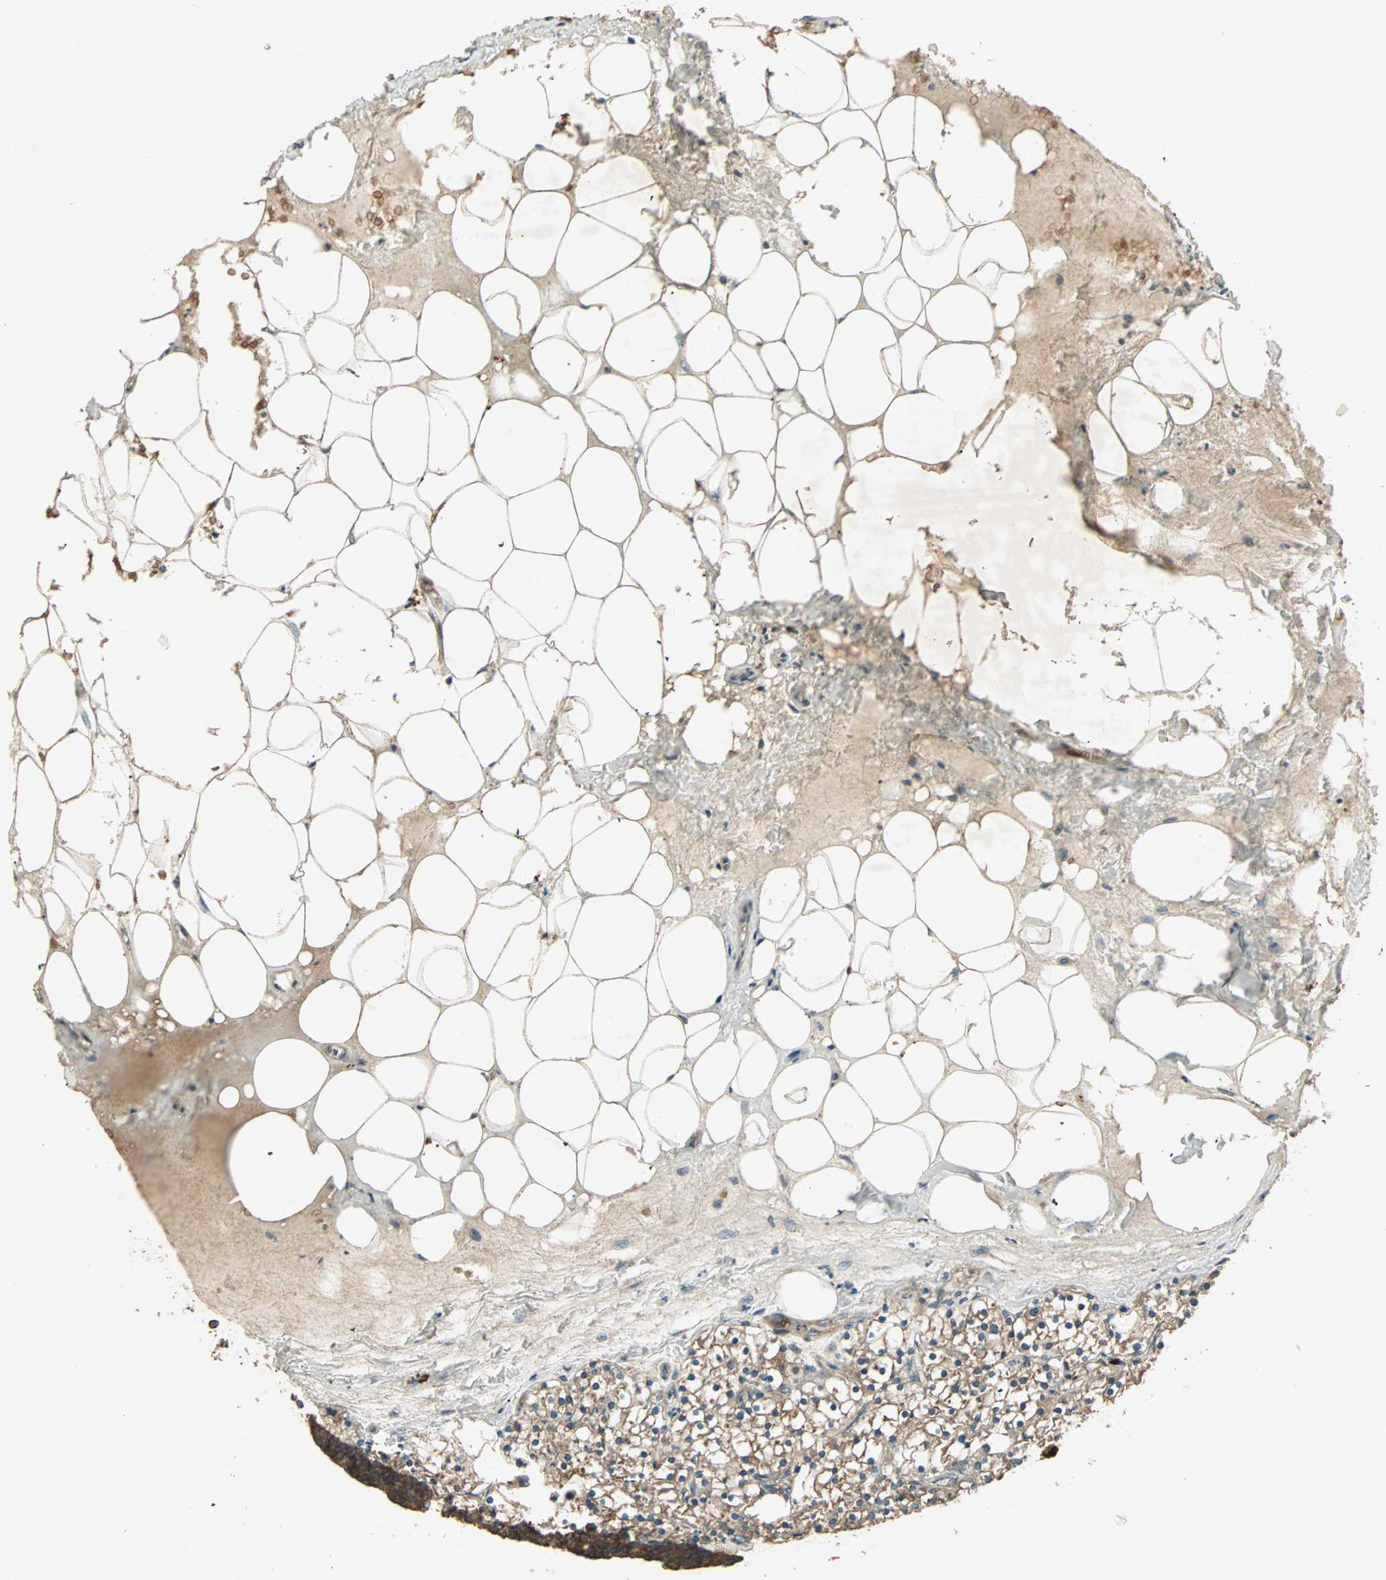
{"staining": {"intensity": "strong", "quantity": ">75%", "location": "cytoplasmic/membranous"}, "tissue": "parathyroid gland", "cell_type": "Glandular cells", "image_type": "normal", "snomed": [{"axis": "morphology", "description": "Normal tissue, NOS"}, {"axis": "topography", "description": "Parathyroid gland"}], "caption": "The histopathology image exhibits a brown stain indicating the presence of a protein in the cytoplasmic/membranous of glandular cells in parathyroid gland. Nuclei are stained in blue.", "gene": "UBAC1", "patient": {"sex": "female", "age": 63}}